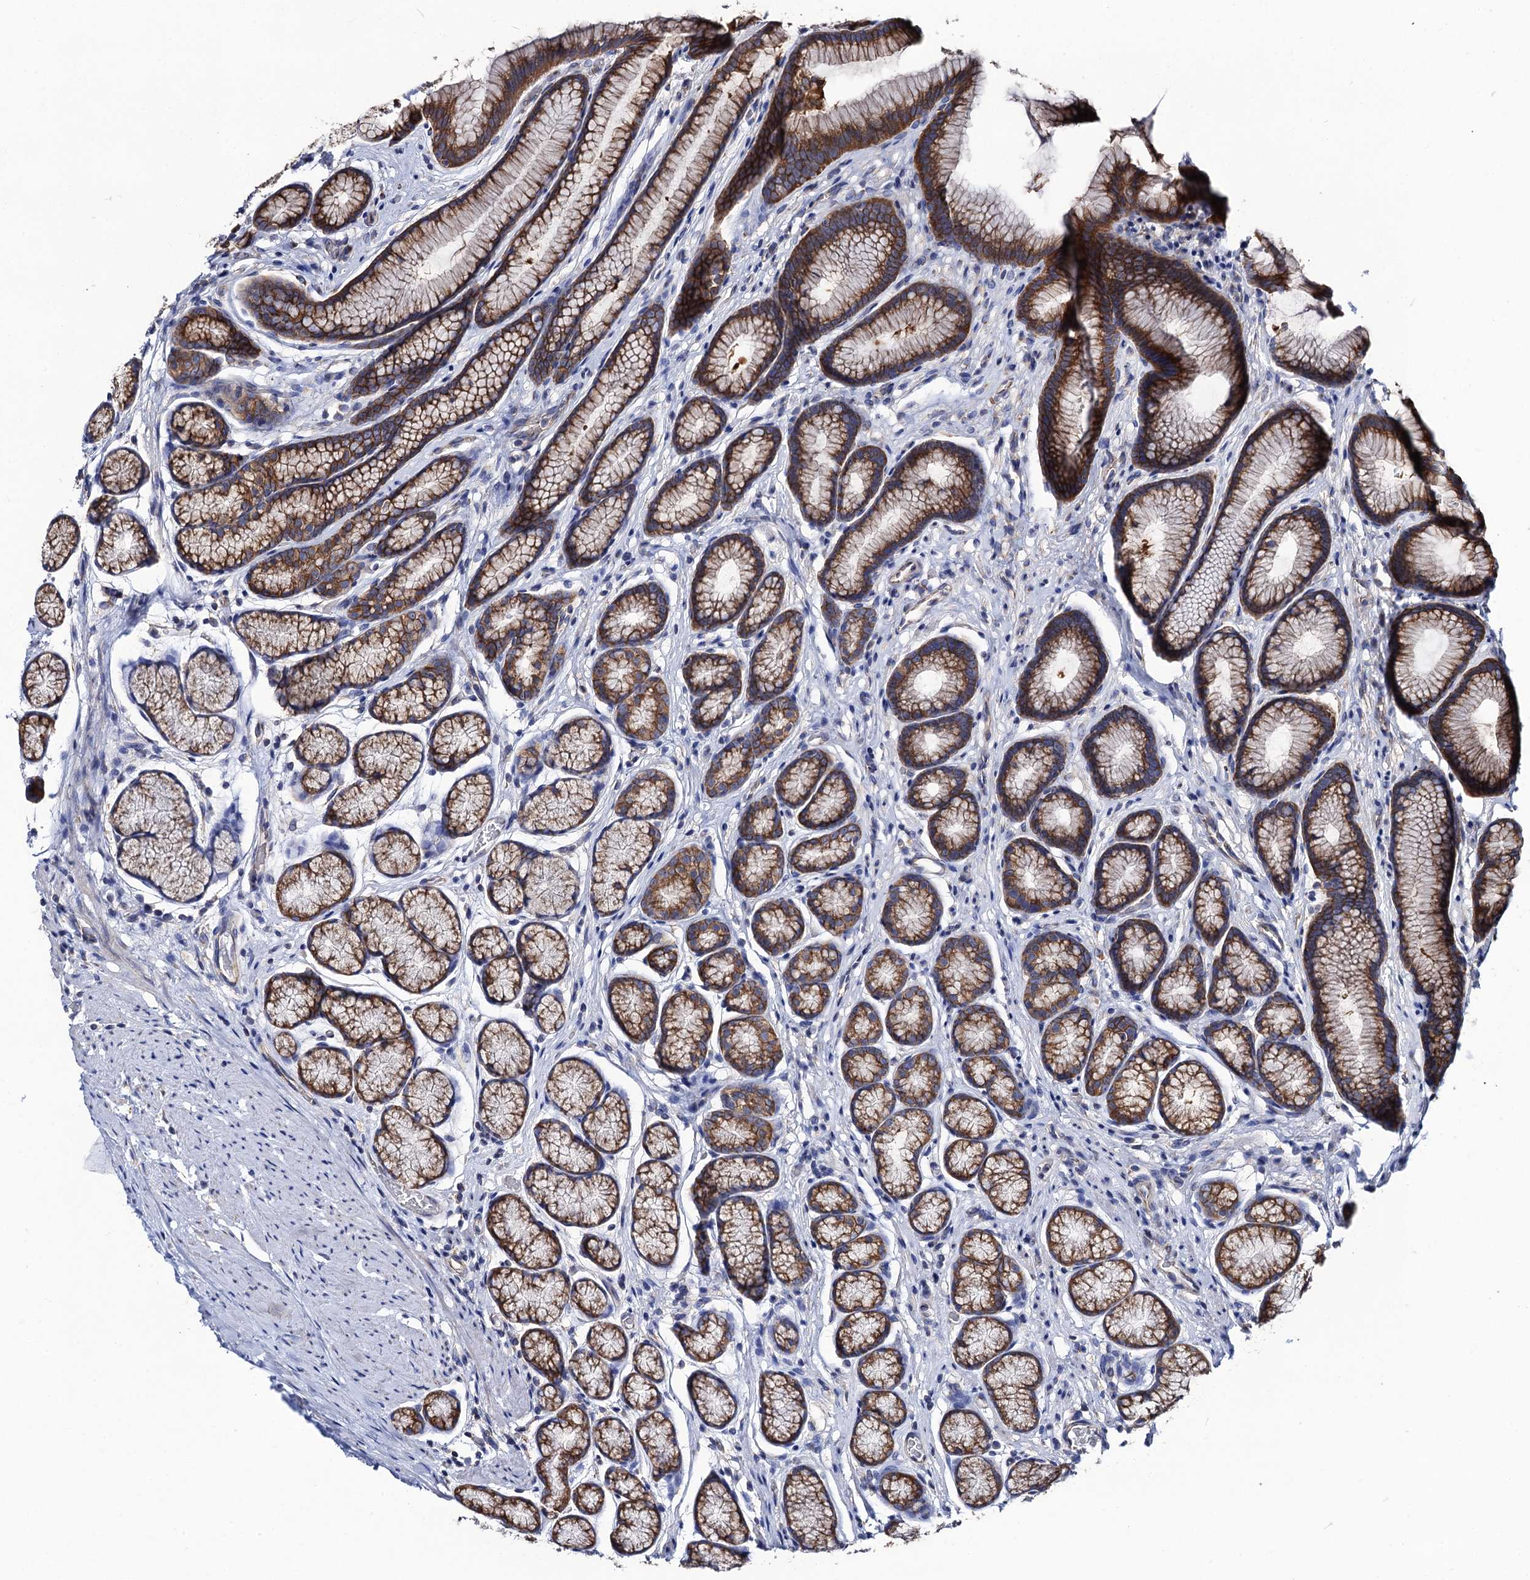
{"staining": {"intensity": "strong", "quantity": "25%-75%", "location": "cytoplasmic/membranous"}, "tissue": "stomach", "cell_type": "Glandular cells", "image_type": "normal", "snomed": [{"axis": "morphology", "description": "Normal tissue, NOS"}, {"axis": "topography", "description": "Stomach"}], "caption": "This is a micrograph of immunohistochemistry staining of unremarkable stomach, which shows strong staining in the cytoplasmic/membranous of glandular cells.", "gene": "DYDC1", "patient": {"sex": "male", "age": 42}}